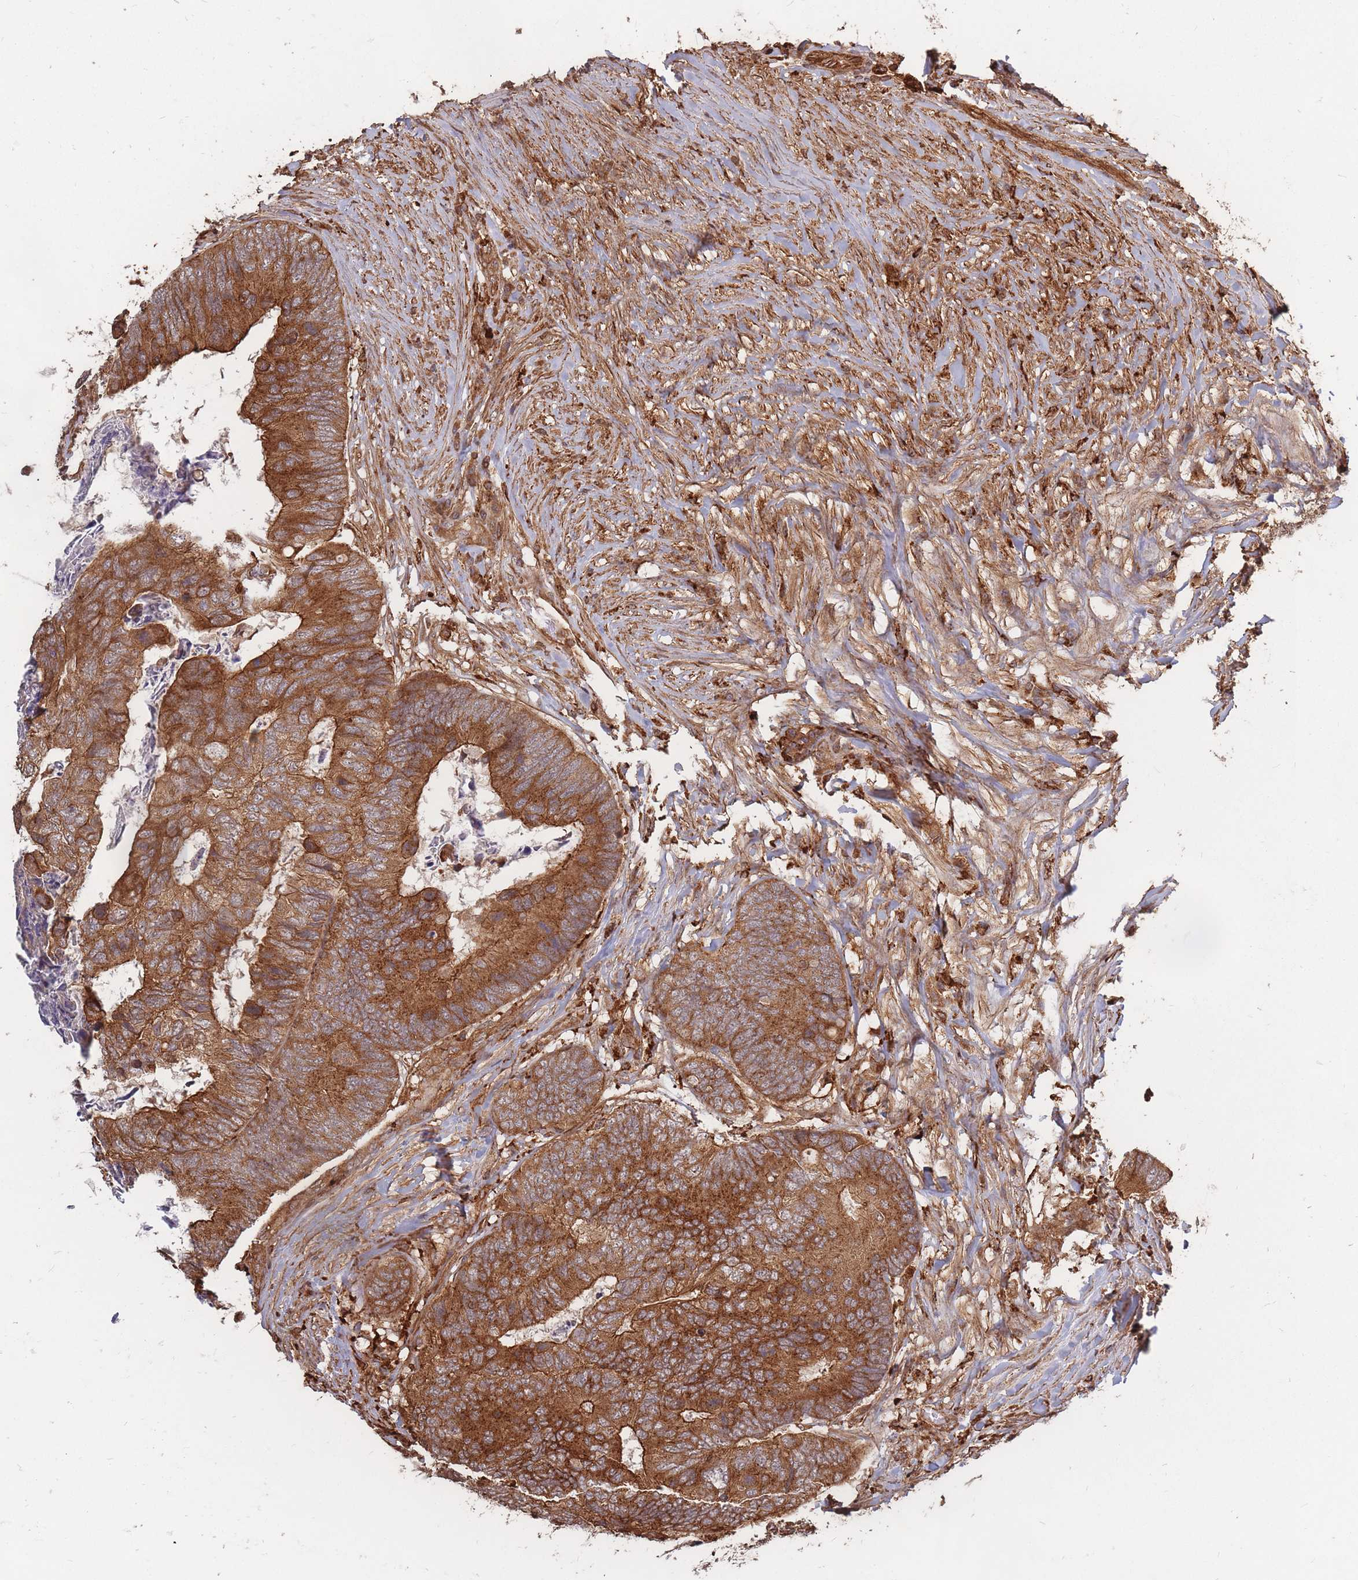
{"staining": {"intensity": "strong", "quantity": ">75%", "location": "cytoplasmic/membranous"}, "tissue": "colorectal cancer", "cell_type": "Tumor cells", "image_type": "cancer", "snomed": [{"axis": "morphology", "description": "Adenocarcinoma, NOS"}, {"axis": "topography", "description": "Colon"}], "caption": "Human adenocarcinoma (colorectal) stained with a brown dye reveals strong cytoplasmic/membranous positive staining in about >75% of tumor cells.", "gene": "RASSF2", "patient": {"sex": "female", "age": 67}}